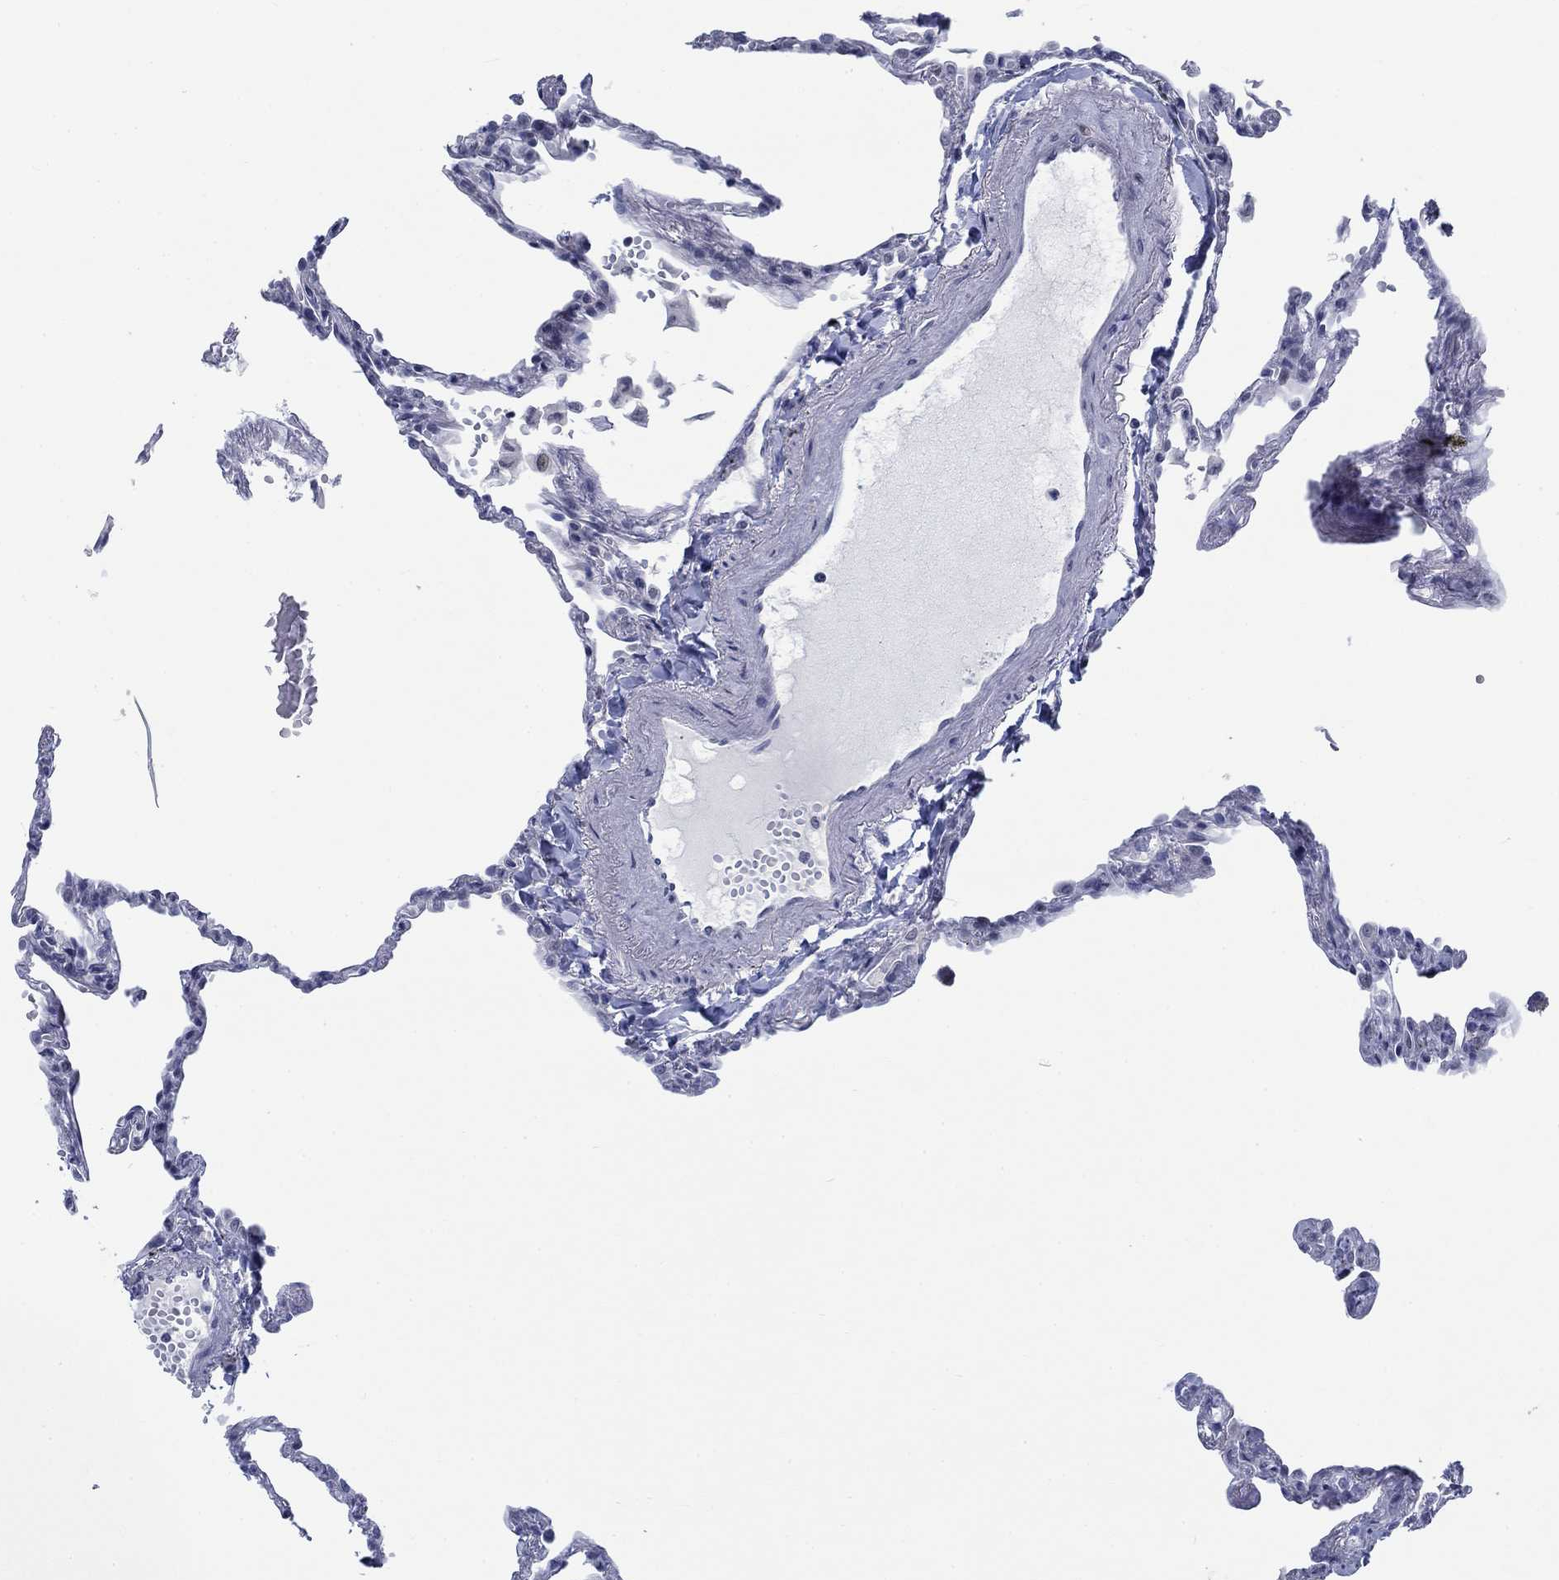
{"staining": {"intensity": "negative", "quantity": "none", "location": "none"}, "tissue": "lung", "cell_type": "Alveolar cells", "image_type": "normal", "snomed": [{"axis": "morphology", "description": "Normal tissue, NOS"}, {"axis": "topography", "description": "Lung"}], "caption": "Lung stained for a protein using IHC demonstrates no expression alveolar cells.", "gene": "NEU3", "patient": {"sex": "male", "age": 78}}